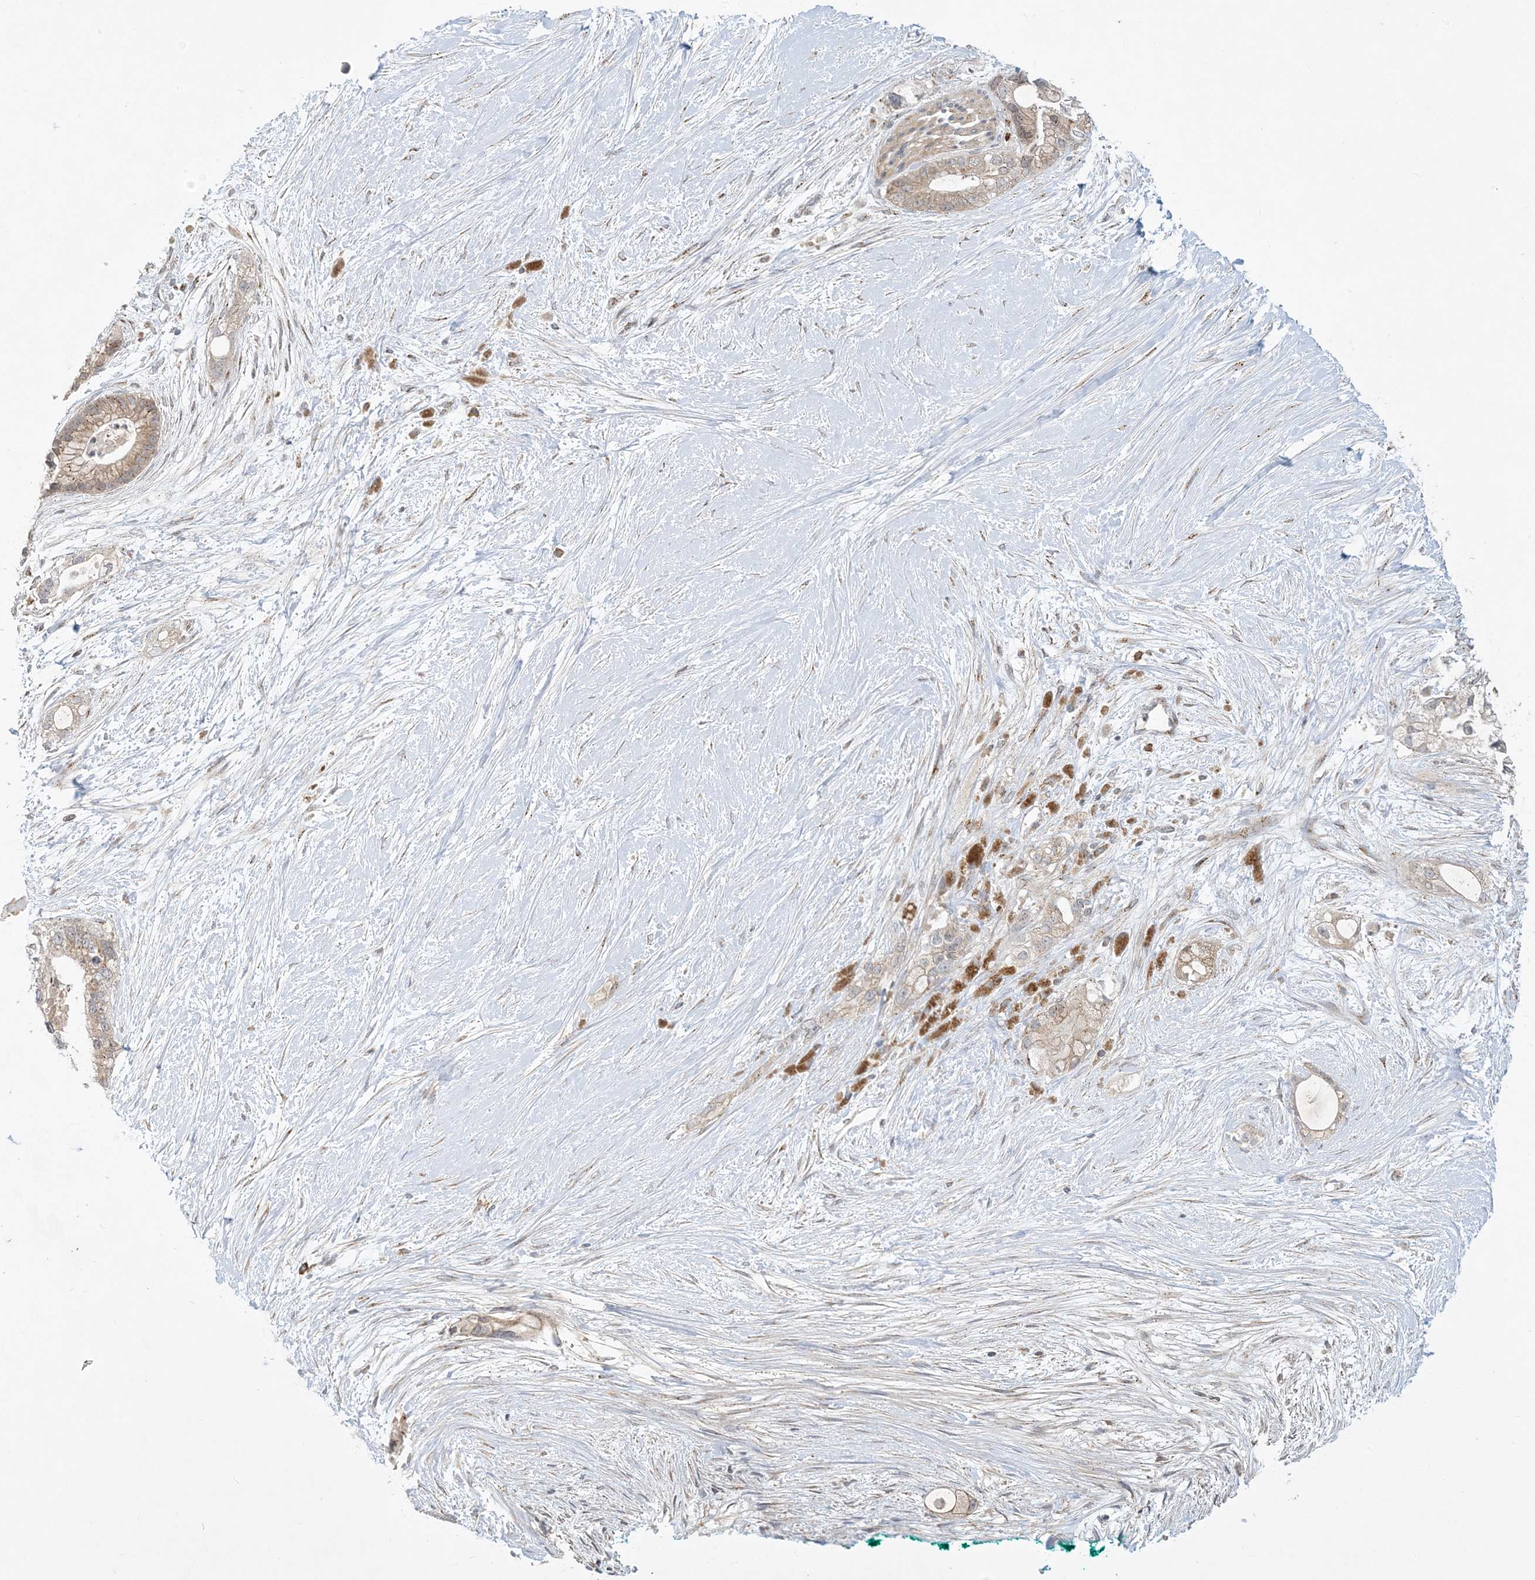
{"staining": {"intensity": "moderate", "quantity": ">75%", "location": "cytoplasmic/membranous"}, "tissue": "pancreatic cancer", "cell_type": "Tumor cells", "image_type": "cancer", "snomed": [{"axis": "morphology", "description": "Adenocarcinoma, NOS"}, {"axis": "topography", "description": "Pancreas"}], "caption": "High-power microscopy captured an IHC image of pancreatic adenocarcinoma, revealing moderate cytoplasmic/membranous staining in about >75% of tumor cells.", "gene": "CCDC14", "patient": {"sex": "male", "age": 53}}